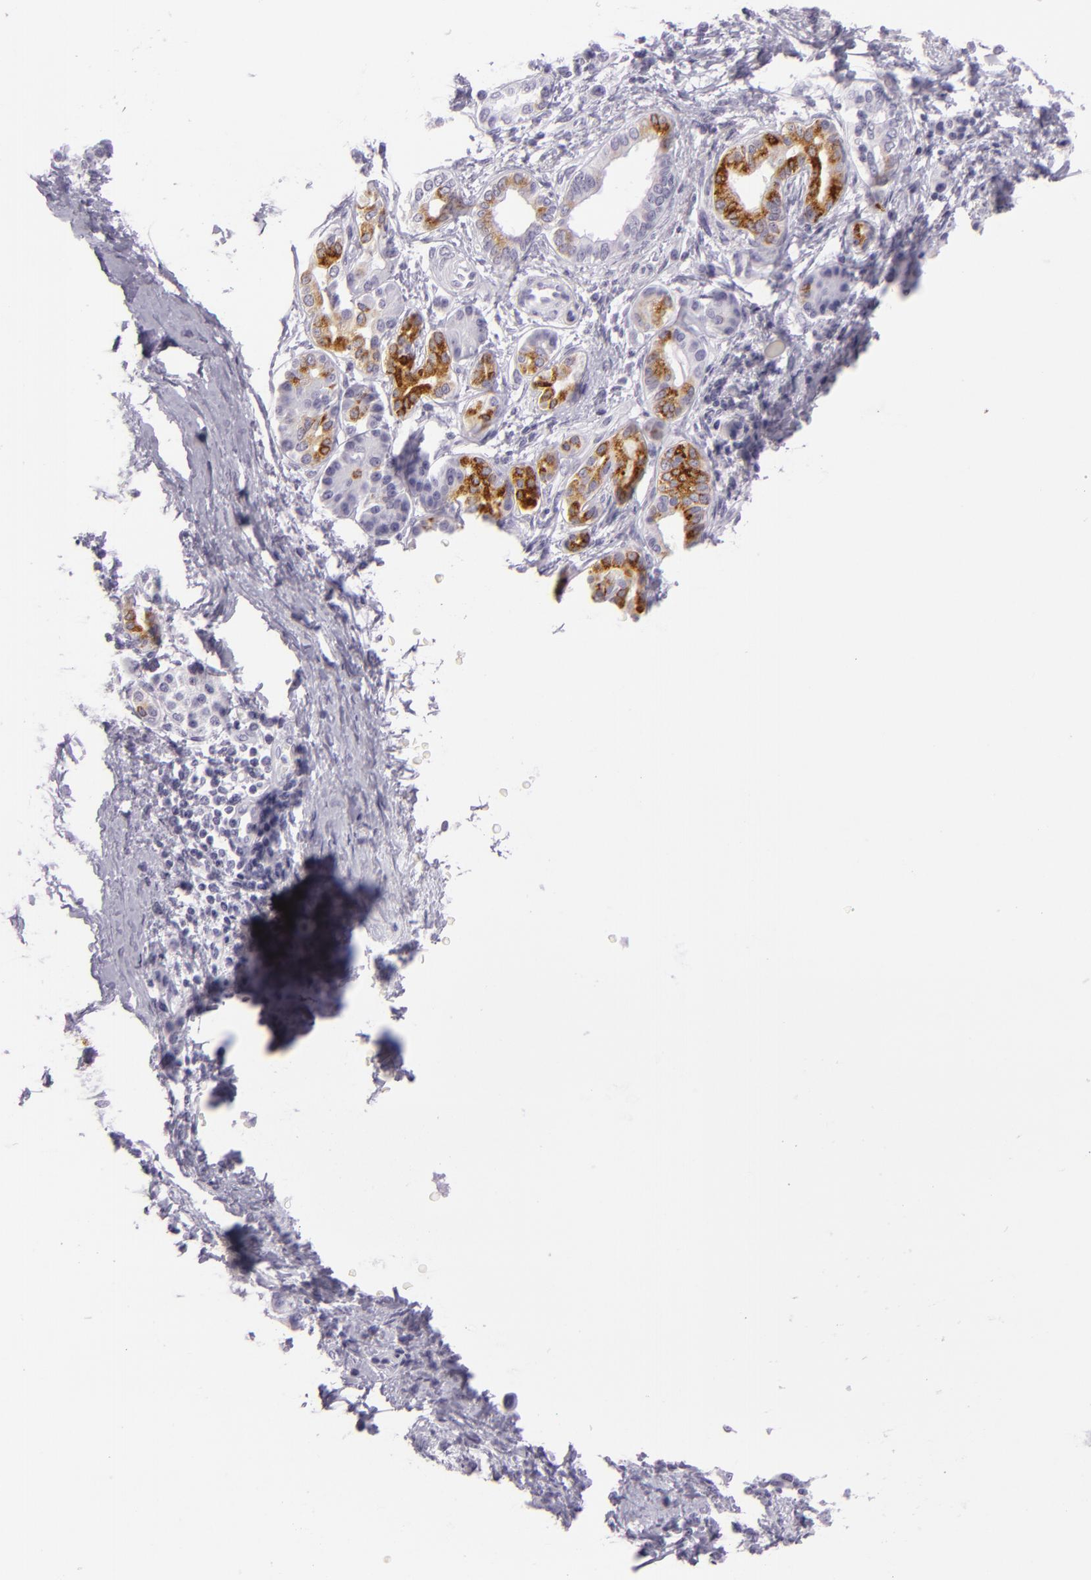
{"staining": {"intensity": "strong", "quantity": "25%-75%", "location": "cytoplasmic/membranous"}, "tissue": "pancreatic cancer", "cell_type": "Tumor cells", "image_type": "cancer", "snomed": [{"axis": "morphology", "description": "Adenocarcinoma, NOS"}, {"axis": "topography", "description": "Pancreas"}], "caption": "Protein analysis of adenocarcinoma (pancreatic) tissue reveals strong cytoplasmic/membranous positivity in about 25%-75% of tumor cells.", "gene": "MUC6", "patient": {"sex": "female", "age": 66}}